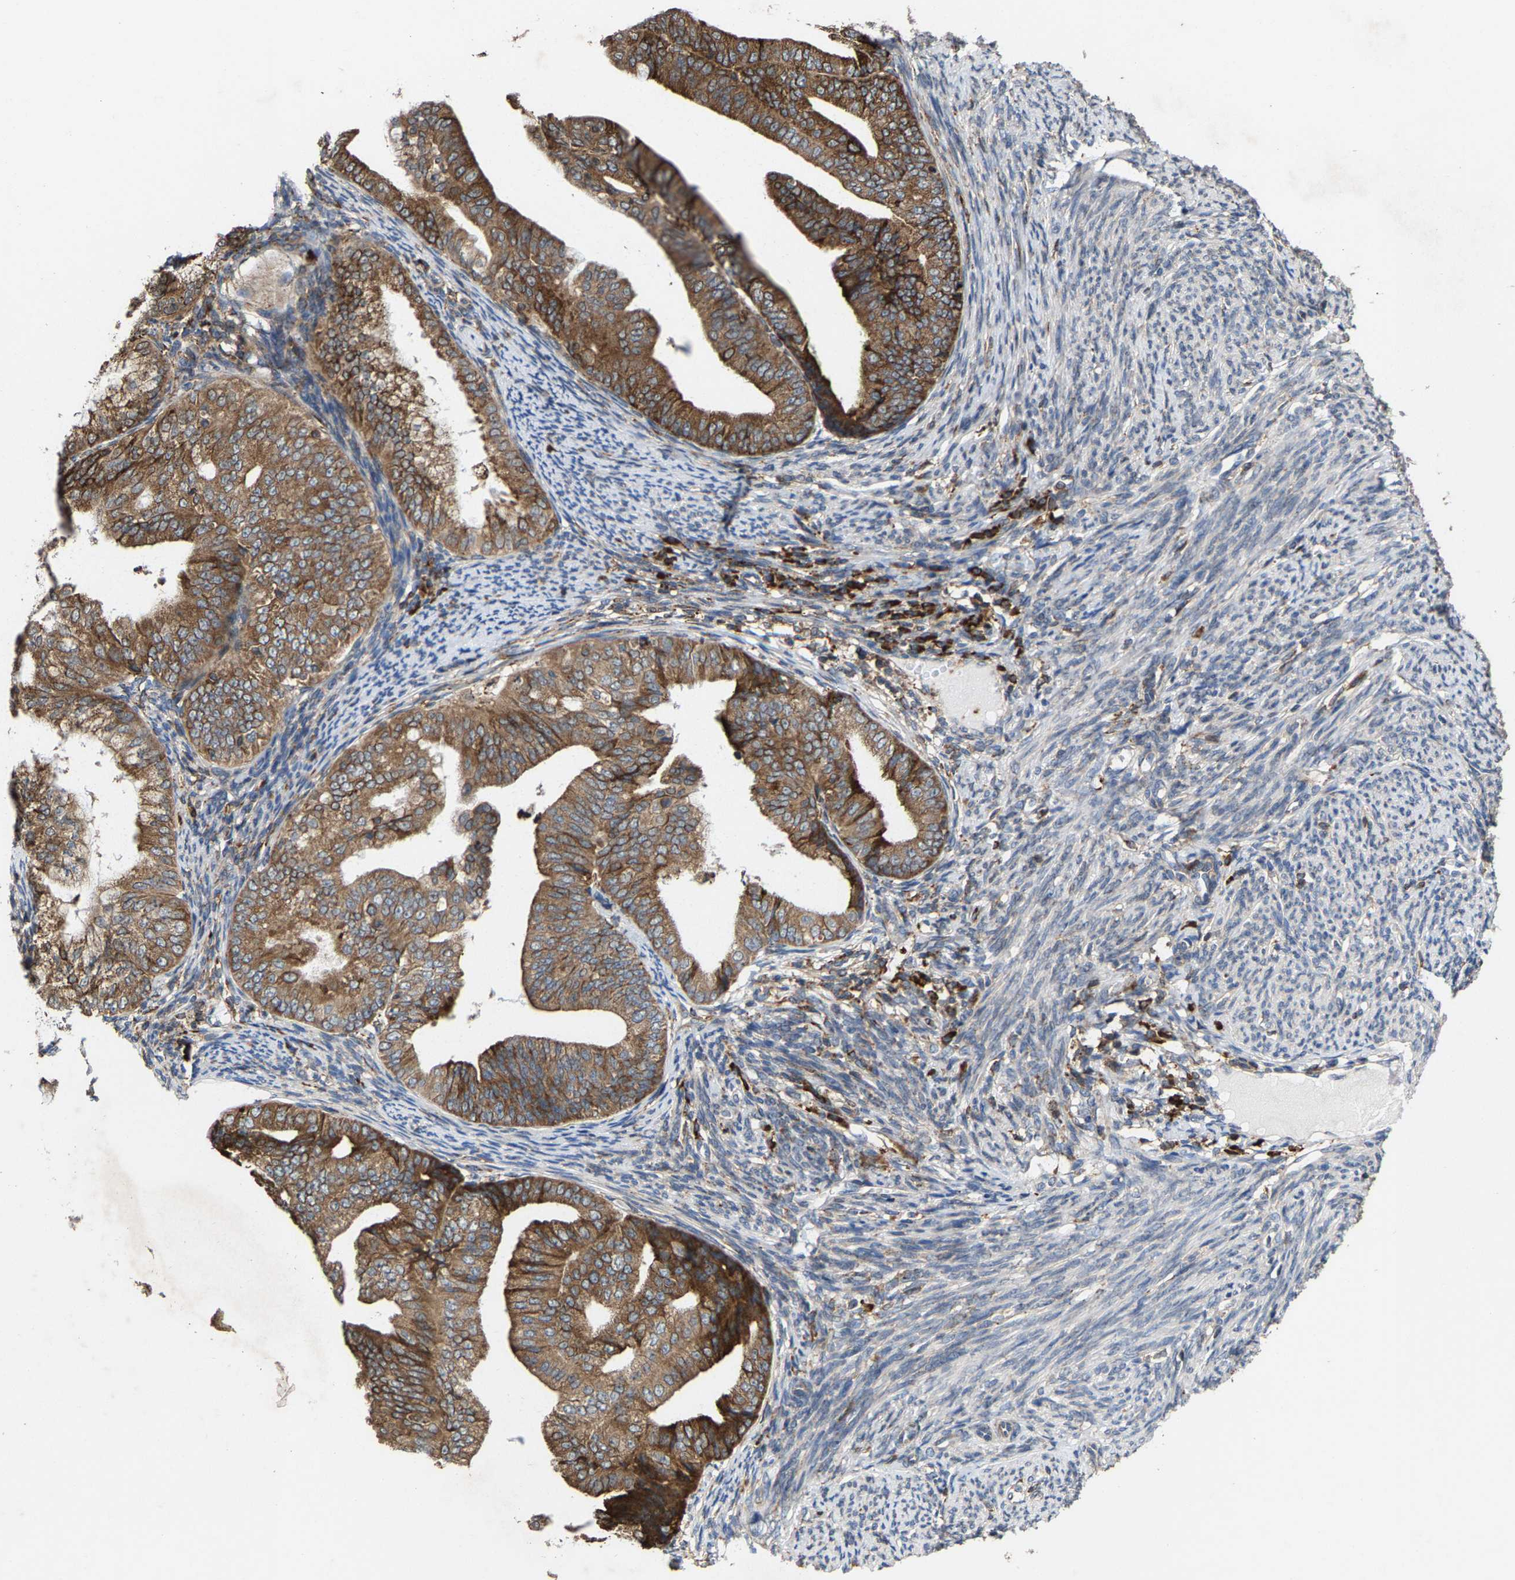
{"staining": {"intensity": "moderate", "quantity": ">75%", "location": "cytoplasmic/membranous"}, "tissue": "endometrial cancer", "cell_type": "Tumor cells", "image_type": "cancer", "snomed": [{"axis": "morphology", "description": "Adenocarcinoma, NOS"}, {"axis": "topography", "description": "Endometrium"}], "caption": "This micrograph reveals IHC staining of endometrial cancer (adenocarcinoma), with medium moderate cytoplasmic/membranous positivity in about >75% of tumor cells.", "gene": "FGD3", "patient": {"sex": "female", "age": 63}}